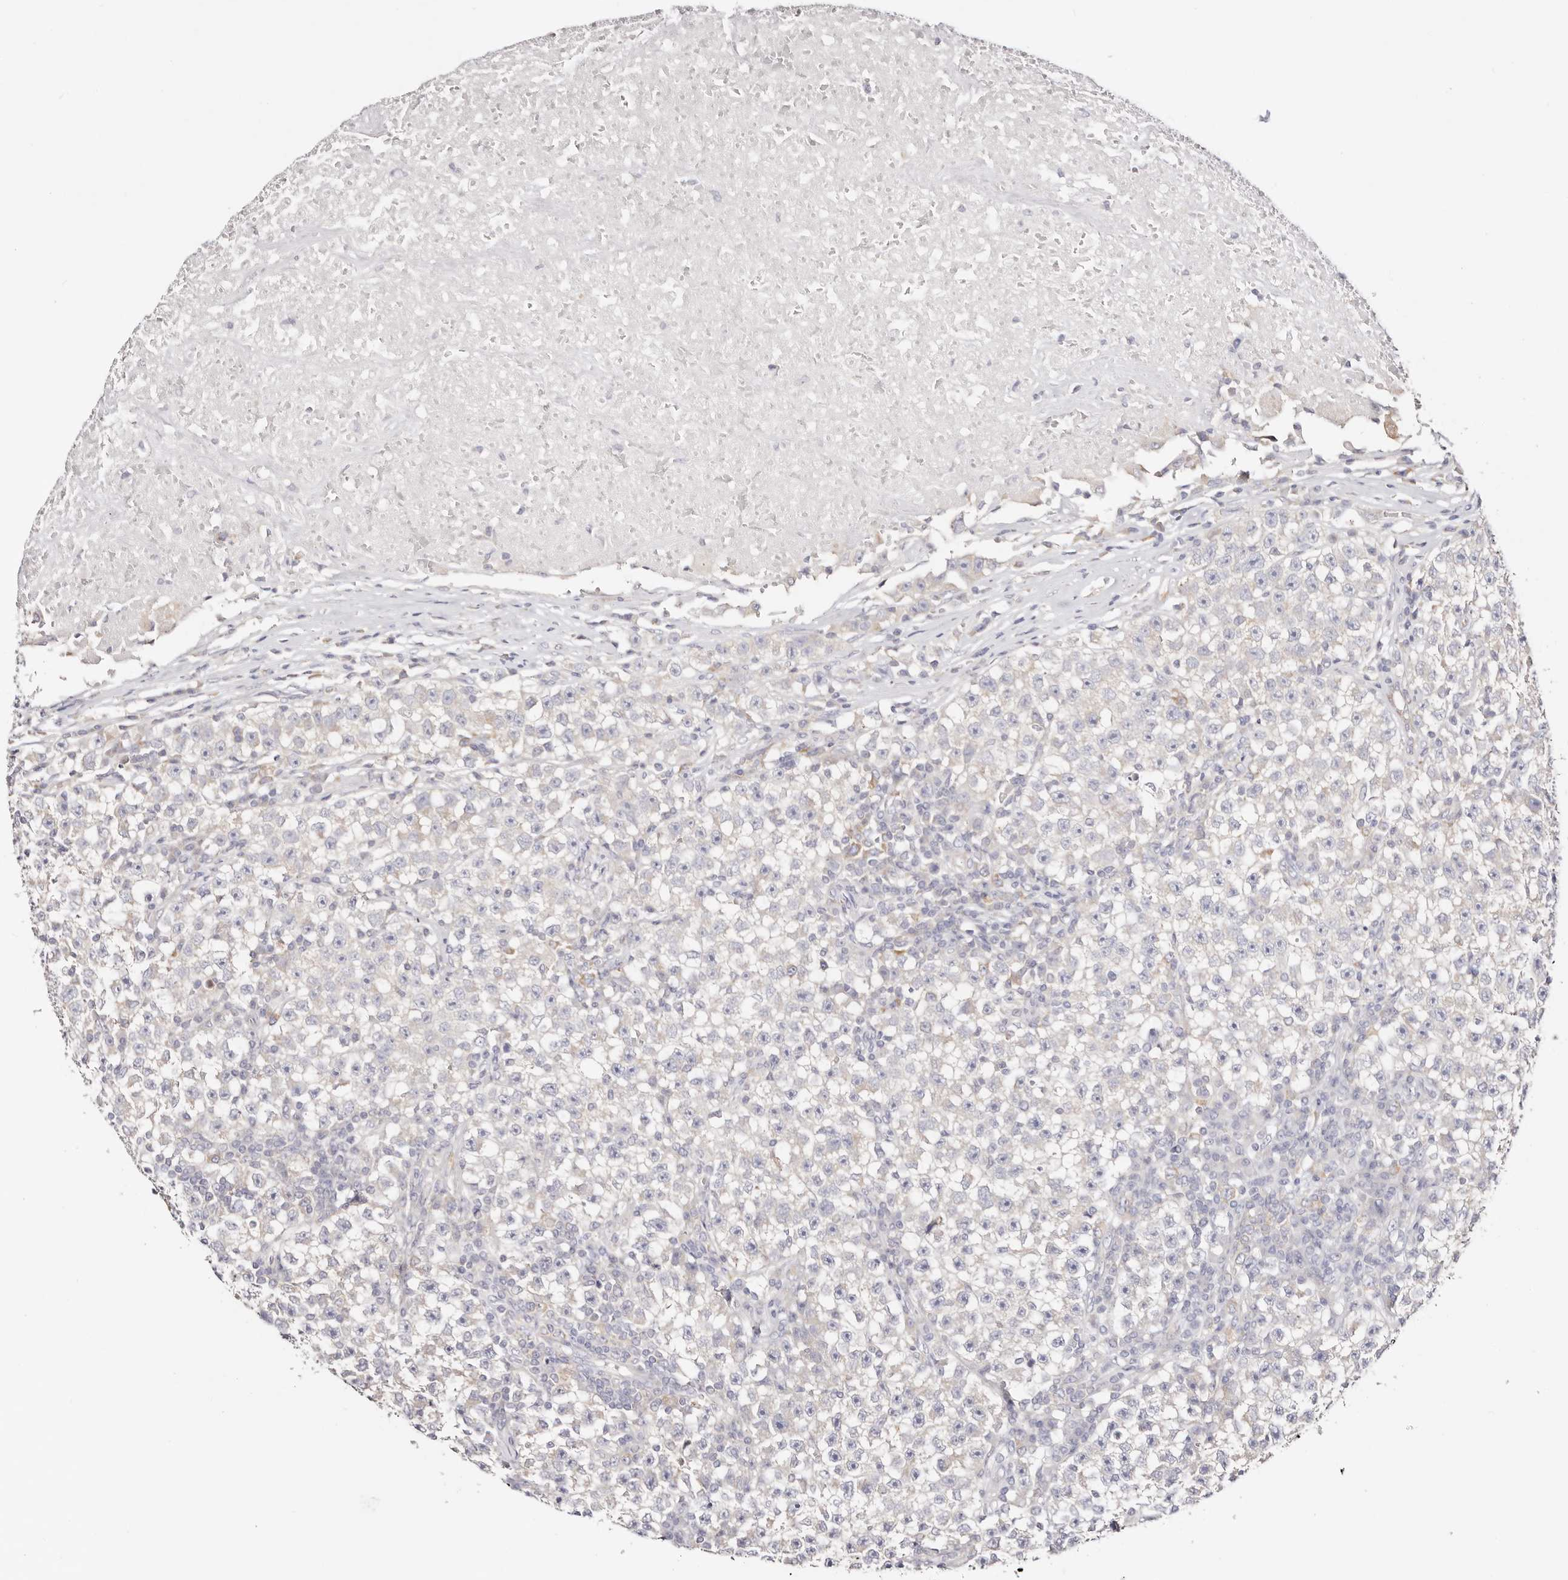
{"staining": {"intensity": "negative", "quantity": "none", "location": "none"}, "tissue": "testis cancer", "cell_type": "Tumor cells", "image_type": "cancer", "snomed": [{"axis": "morphology", "description": "Seminoma, NOS"}, {"axis": "topography", "description": "Testis"}], "caption": "Immunohistochemistry image of testis seminoma stained for a protein (brown), which exhibits no expression in tumor cells. The staining is performed using DAB brown chromogen with nuclei counter-stained in using hematoxylin.", "gene": "GNA13", "patient": {"sex": "male", "age": 22}}